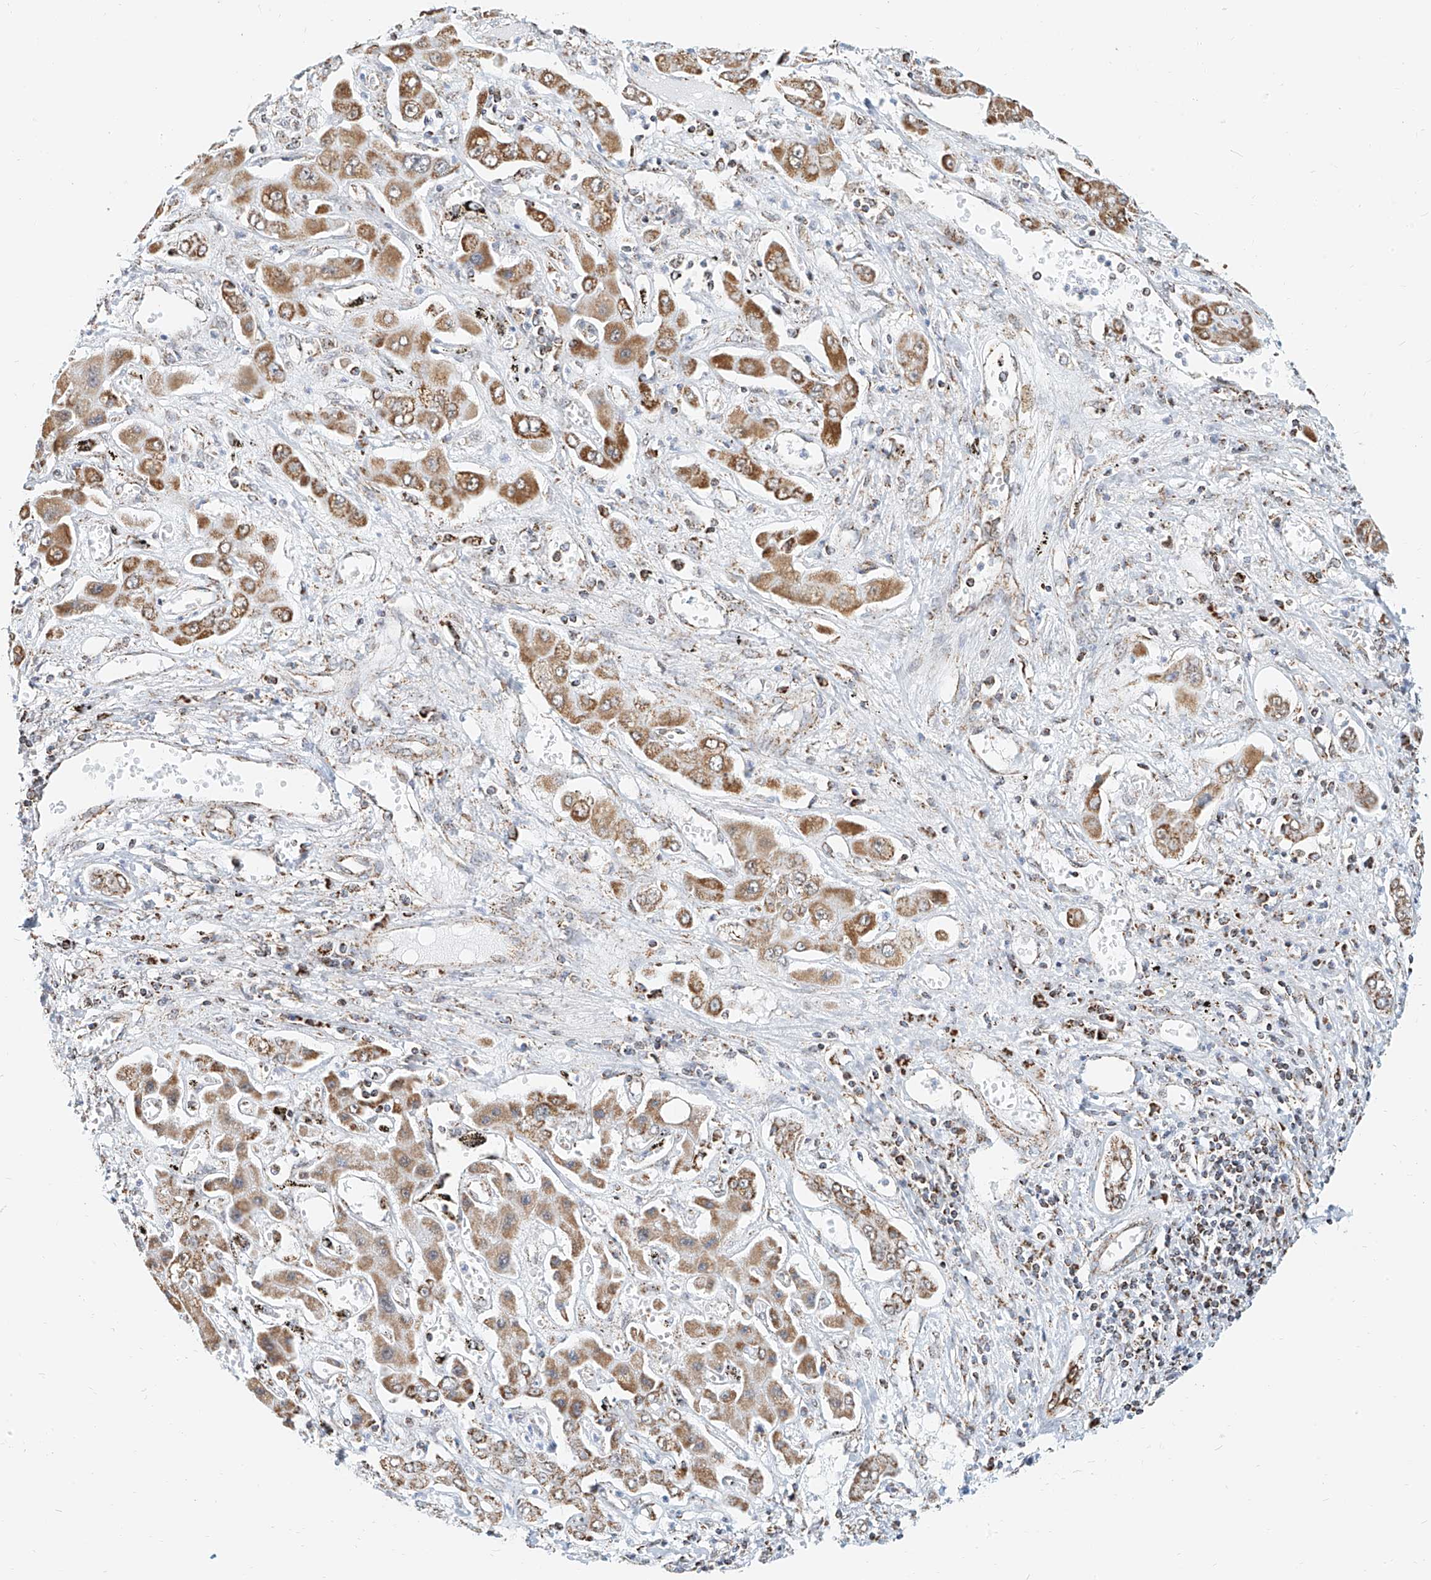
{"staining": {"intensity": "moderate", "quantity": ">75%", "location": "cytoplasmic/membranous"}, "tissue": "liver cancer", "cell_type": "Tumor cells", "image_type": "cancer", "snomed": [{"axis": "morphology", "description": "Cholangiocarcinoma"}, {"axis": "topography", "description": "Liver"}], "caption": "The immunohistochemical stain labels moderate cytoplasmic/membranous positivity in tumor cells of liver cholangiocarcinoma tissue. Immunohistochemistry stains the protein in brown and the nuclei are stained blue.", "gene": "NALCN", "patient": {"sex": "male", "age": 67}}